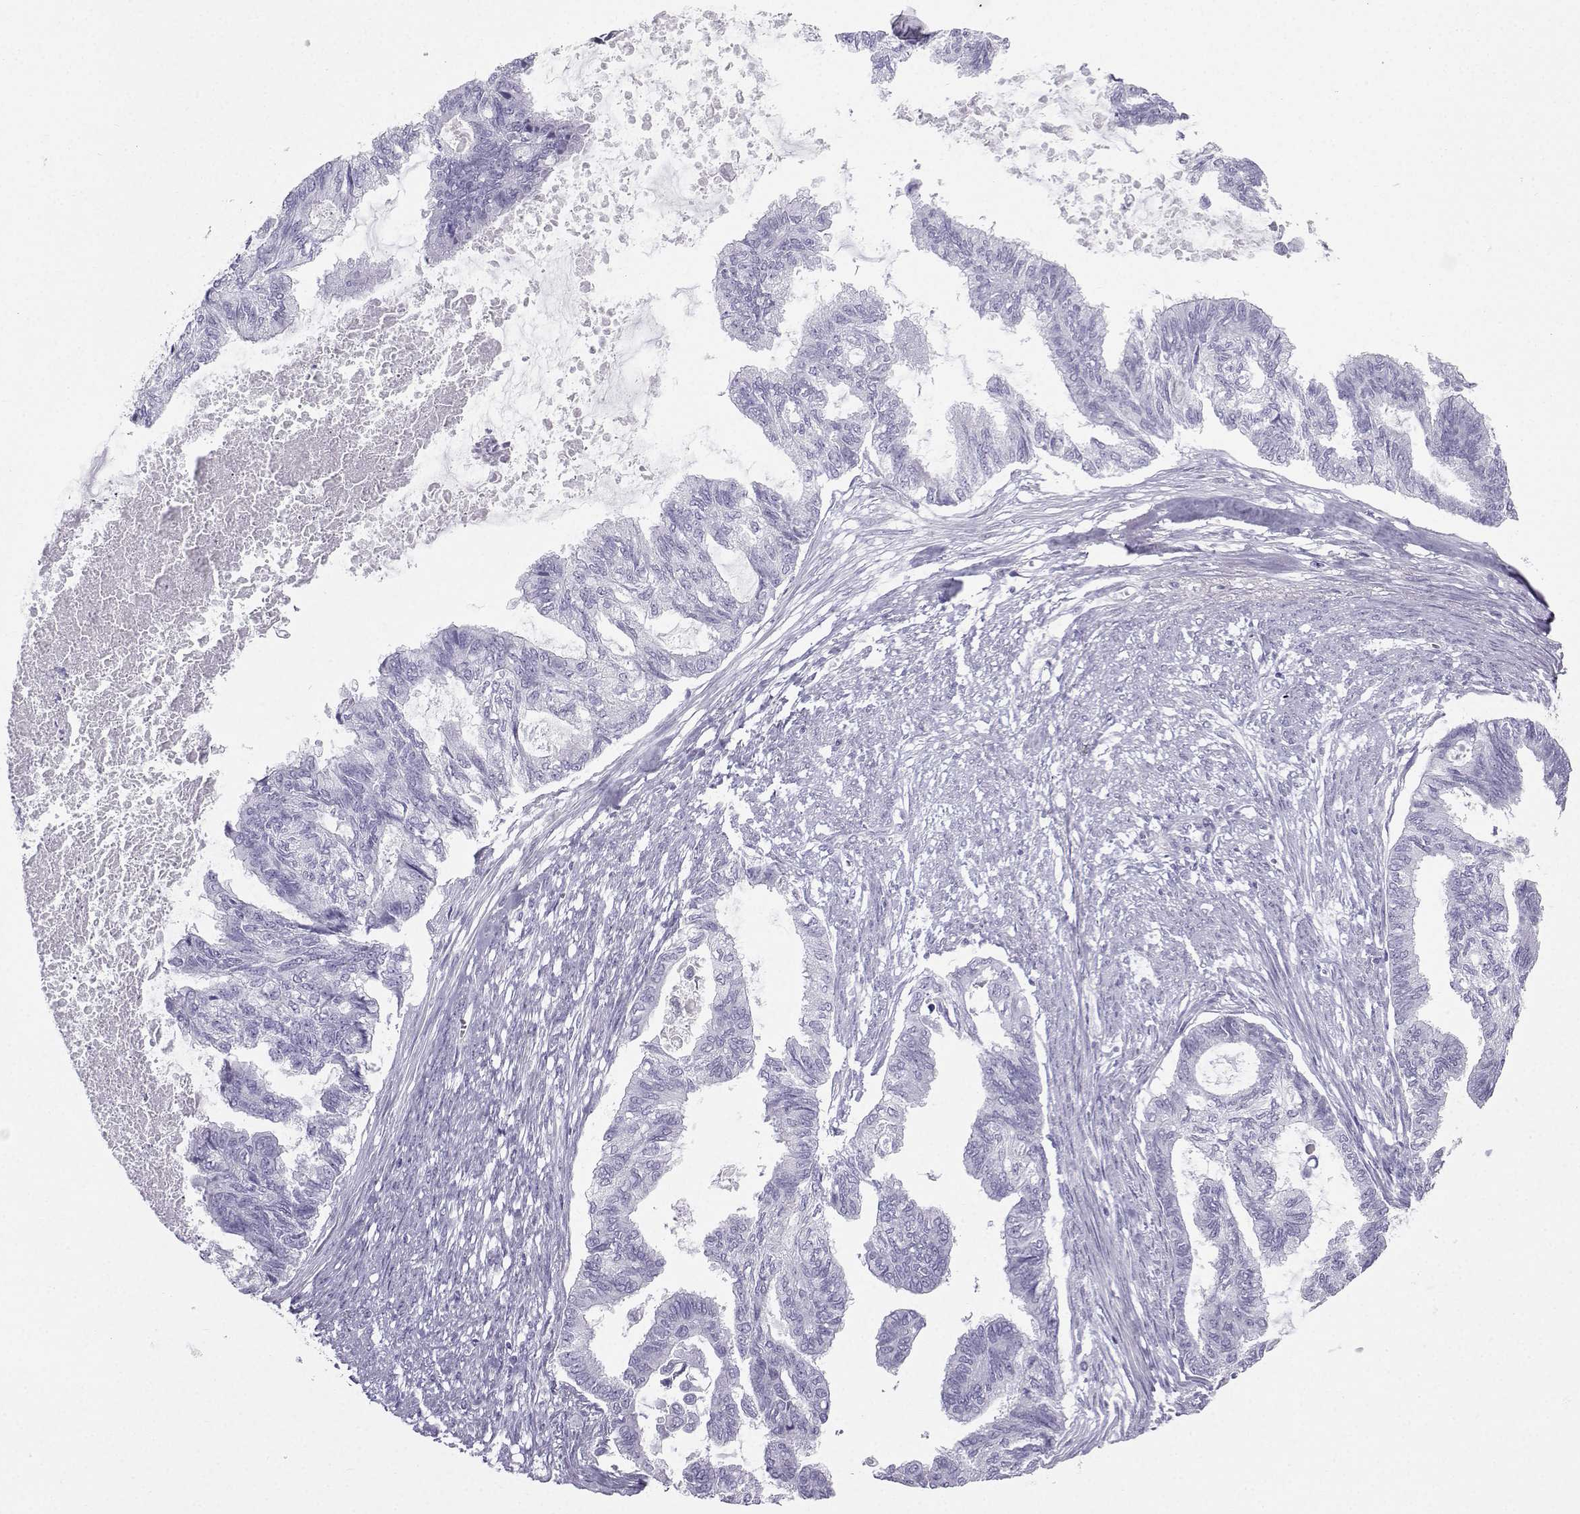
{"staining": {"intensity": "negative", "quantity": "none", "location": "none"}, "tissue": "endometrial cancer", "cell_type": "Tumor cells", "image_type": "cancer", "snomed": [{"axis": "morphology", "description": "Adenocarcinoma, NOS"}, {"axis": "topography", "description": "Endometrium"}], "caption": "The IHC photomicrograph has no significant staining in tumor cells of endometrial cancer (adenocarcinoma) tissue.", "gene": "IQCD", "patient": {"sex": "female", "age": 86}}